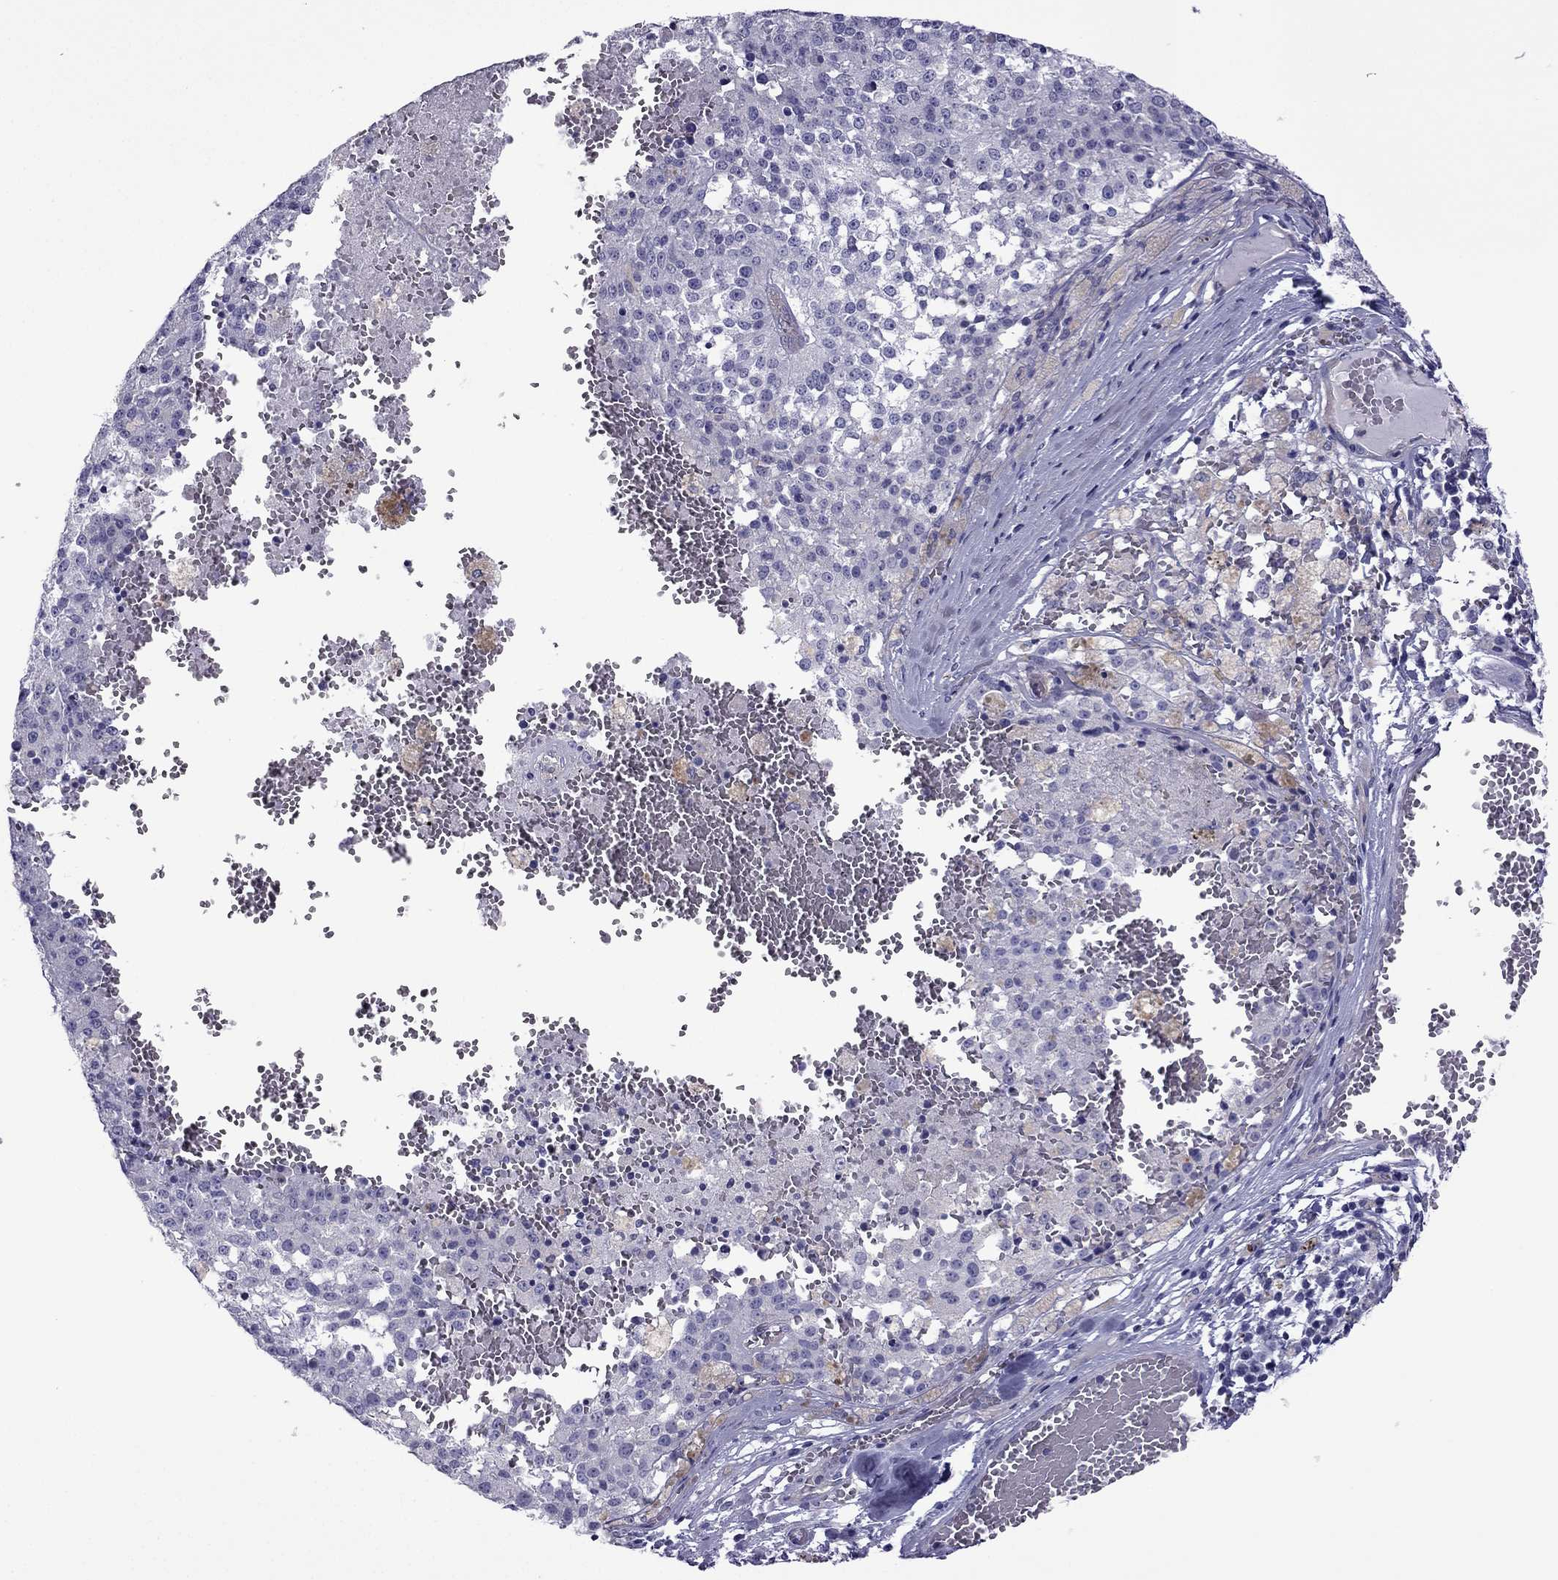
{"staining": {"intensity": "negative", "quantity": "none", "location": "none"}, "tissue": "melanoma", "cell_type": "Tumor cells", "image_type": "cancer", "snomed": [{"axis": "morphology", "description": "Malignant melanoma, Metastatic site"}, {"axis": "topography", "description": "Lymph node"}], "caption": "Malignant melanoma (metastatic site) was stained to show a protein in brown. There is no significant positivity in tumor cells.", "gene": "GJA8", "patient": {"sex": "female", "age": 64}}